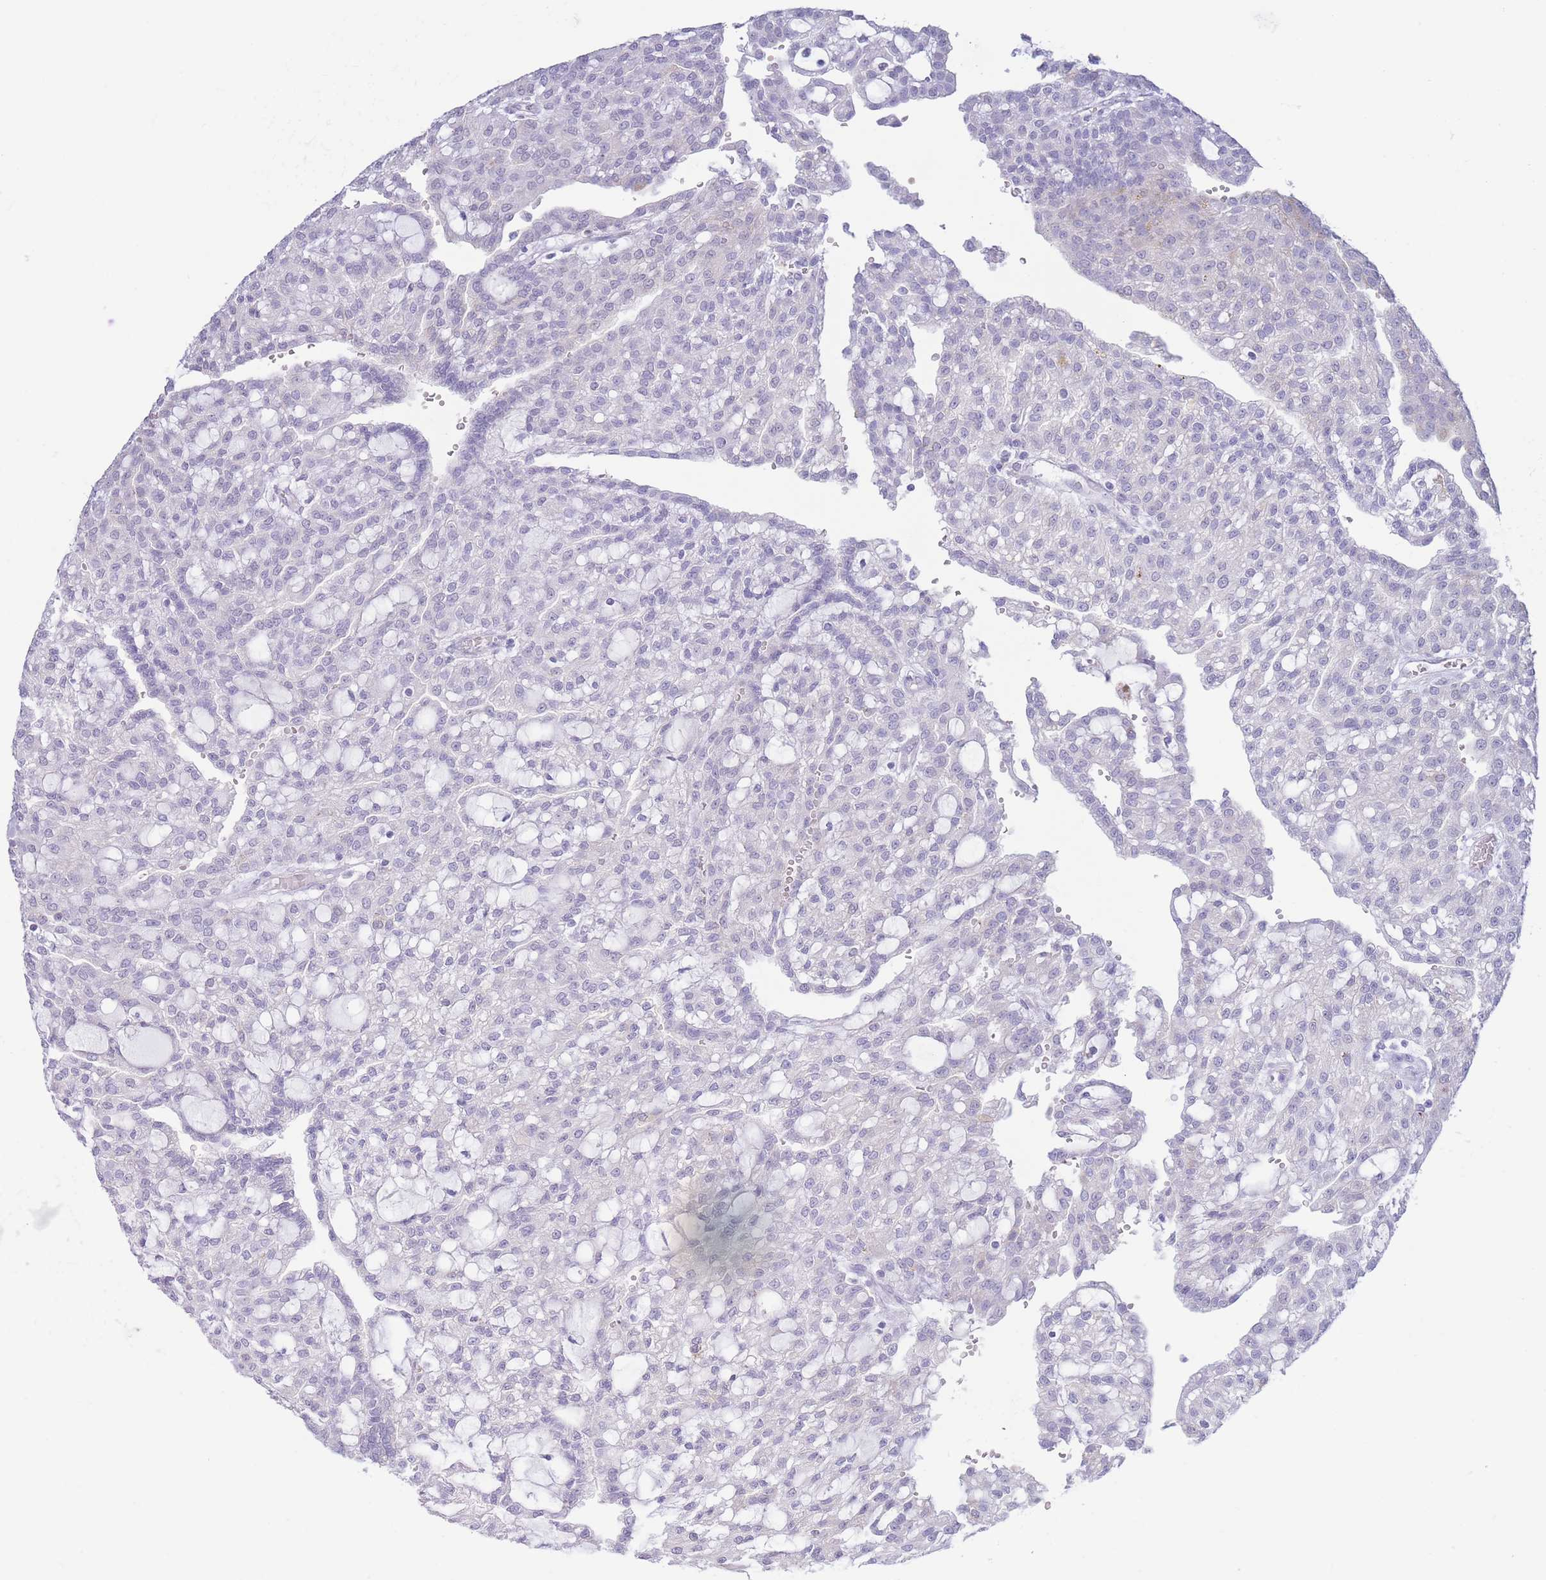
{"staining": {"intensity": "negative", "quantity": "none", "location": "none"}, "tissue": "renal cancer", "cell_type": "Tumor cells", "image_type": "cancer", "snomed": [{"axis": "morphology", "description": "Adenocarcinoma, NOS"}, {"axis": "topography", "description": "Kidney"}], "caption": "Adenocarcinoma (renal) stained for a protein using immunohistochemistry displays no expression tumor cells.", "gene": "PKLR", "patient": {"sex": "male", "age": 63}}